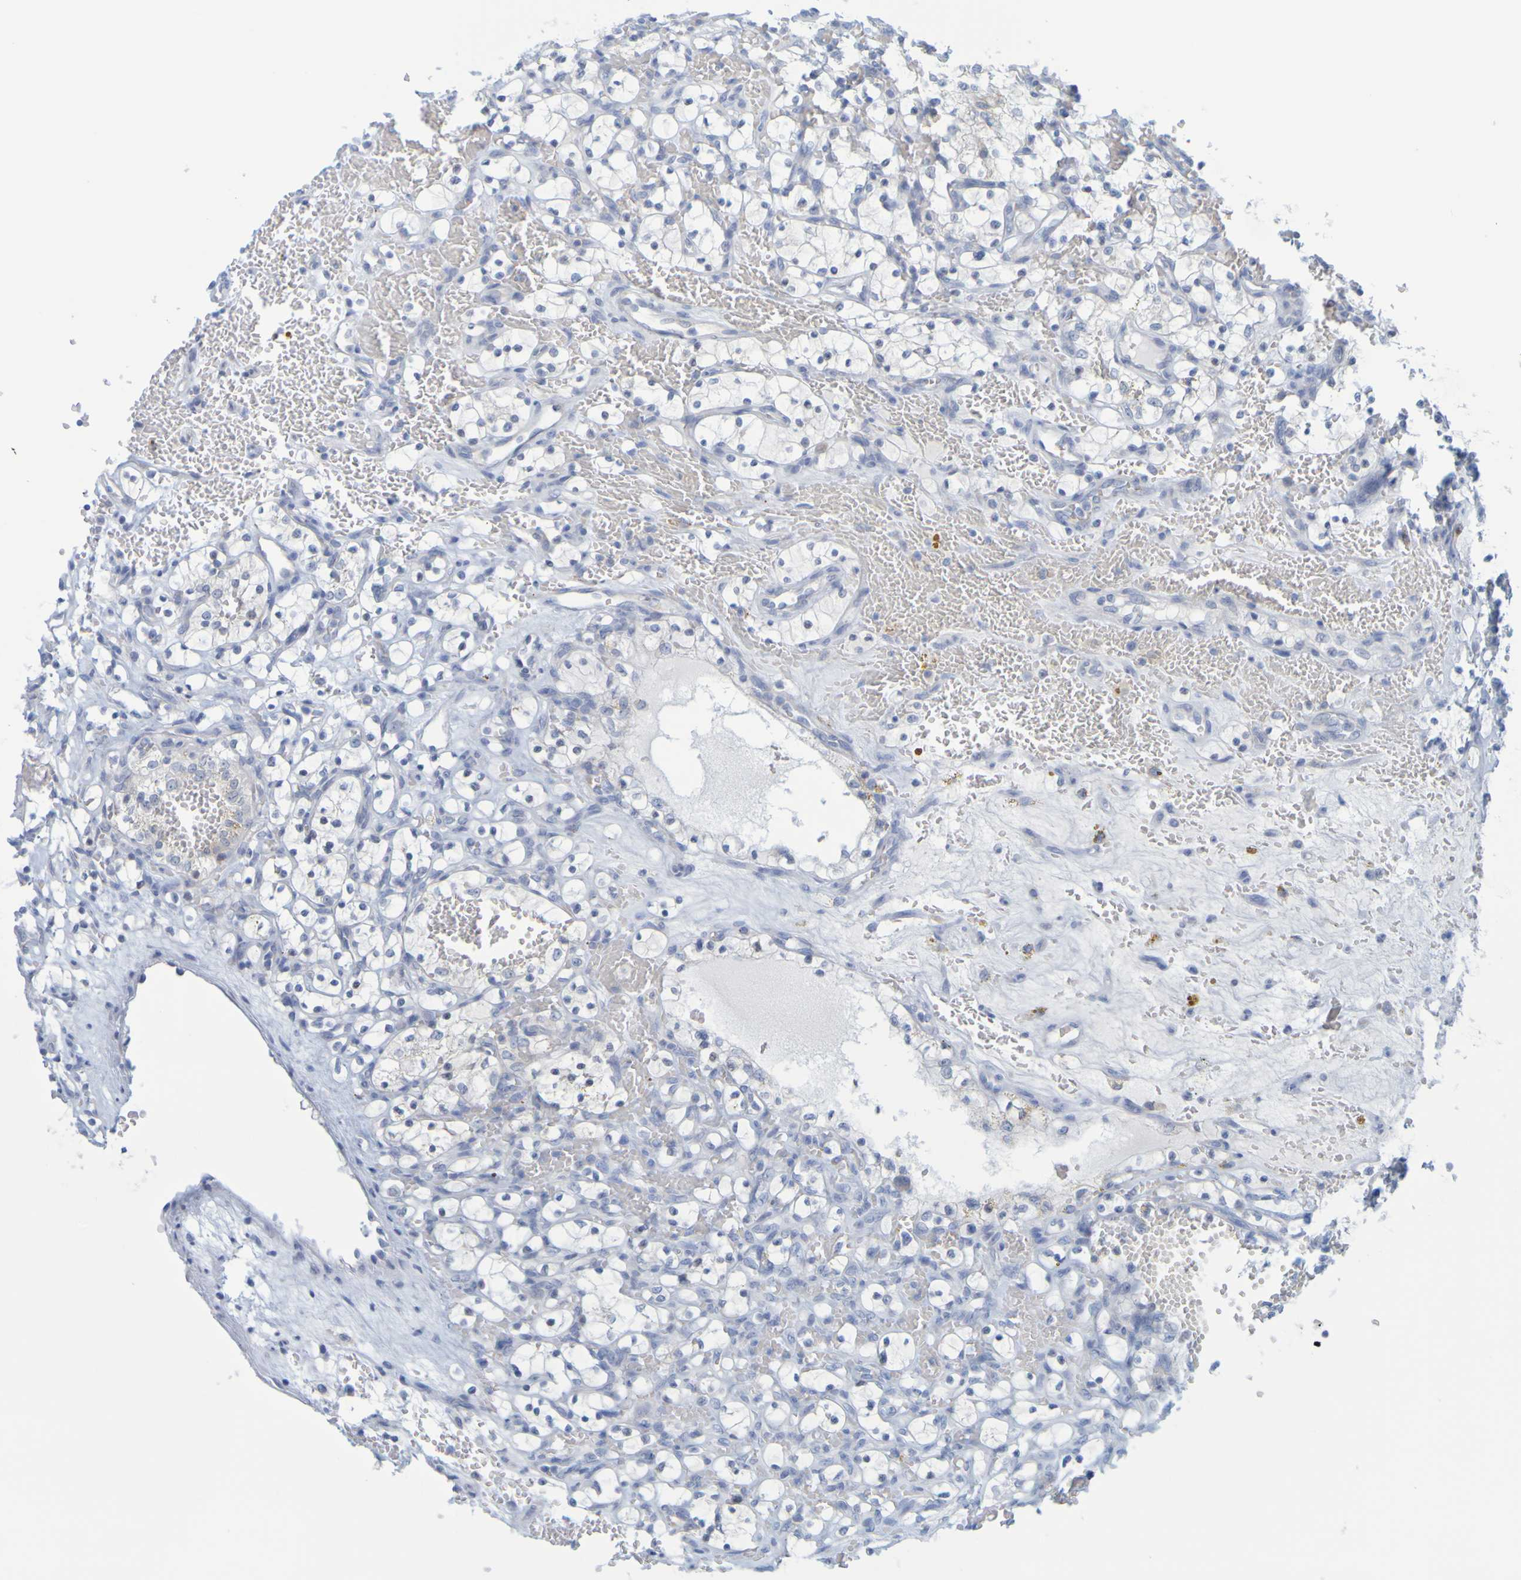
{"staining": {"intensity": "negative", "quantity": "none", "location": "none"}, "tissue": "renal cancer", "cell_type": "Tumor cells", "image_type": "cancer", "snomed": [{"axis": "morphology", "description": "Adenocarcinoma, NOS"}, {"axis": "topography", "description": "Kidney"}], "caption": "Protein analysis of adenocarcinoma (renal) shows no significant positivity in tumor cells. Nuclei are stained in blue.", "gene": "MOGS", "patient": {"sex": "female", "age": 69}}